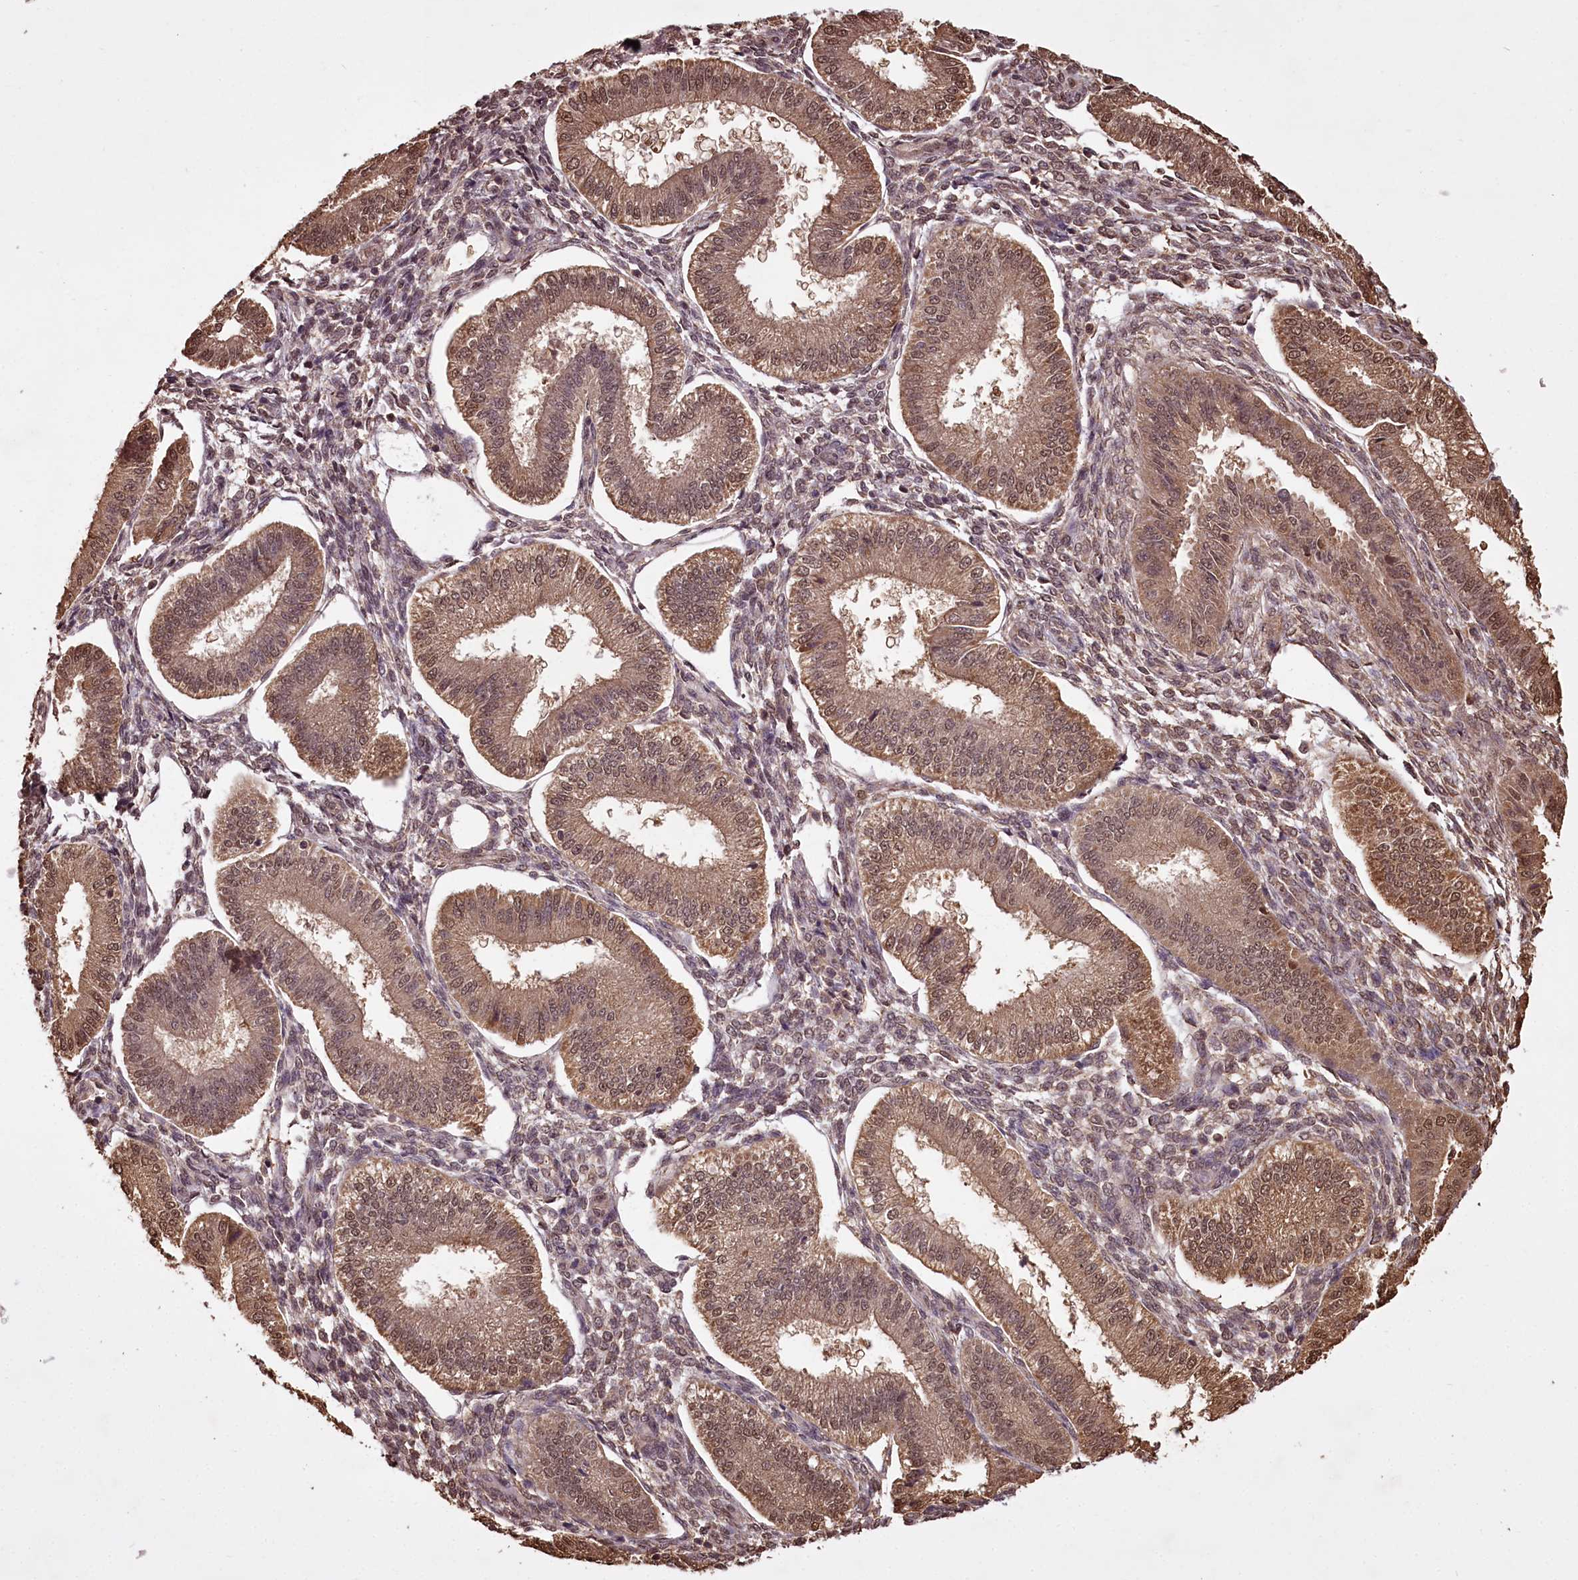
{"staining": {"intensity": "weak", "quantity": "25%-75%", "location": "cytoplasmic/membranous,nuclear"}, "tissue": "endometrium", "cell_type": "Cells in endometrial stroma", "image_type": "normal", "snomed": [{"axis": "morphology", "description": "Normal tissue, NOS"}, {"axis": "topography", "description": "Endometrium"}], "caption": "Immunohistochemistry (IHC) photomicrograph of unremarkable human endometrium stained for a protein (brown), which displays low levels of weak cytoplasmic/membranous,nuclear staining in approximately 25%-75% of cells in endometrial stroma.", "gene": "NPRL2", "patient": {"sex": "female", "age": 39}}